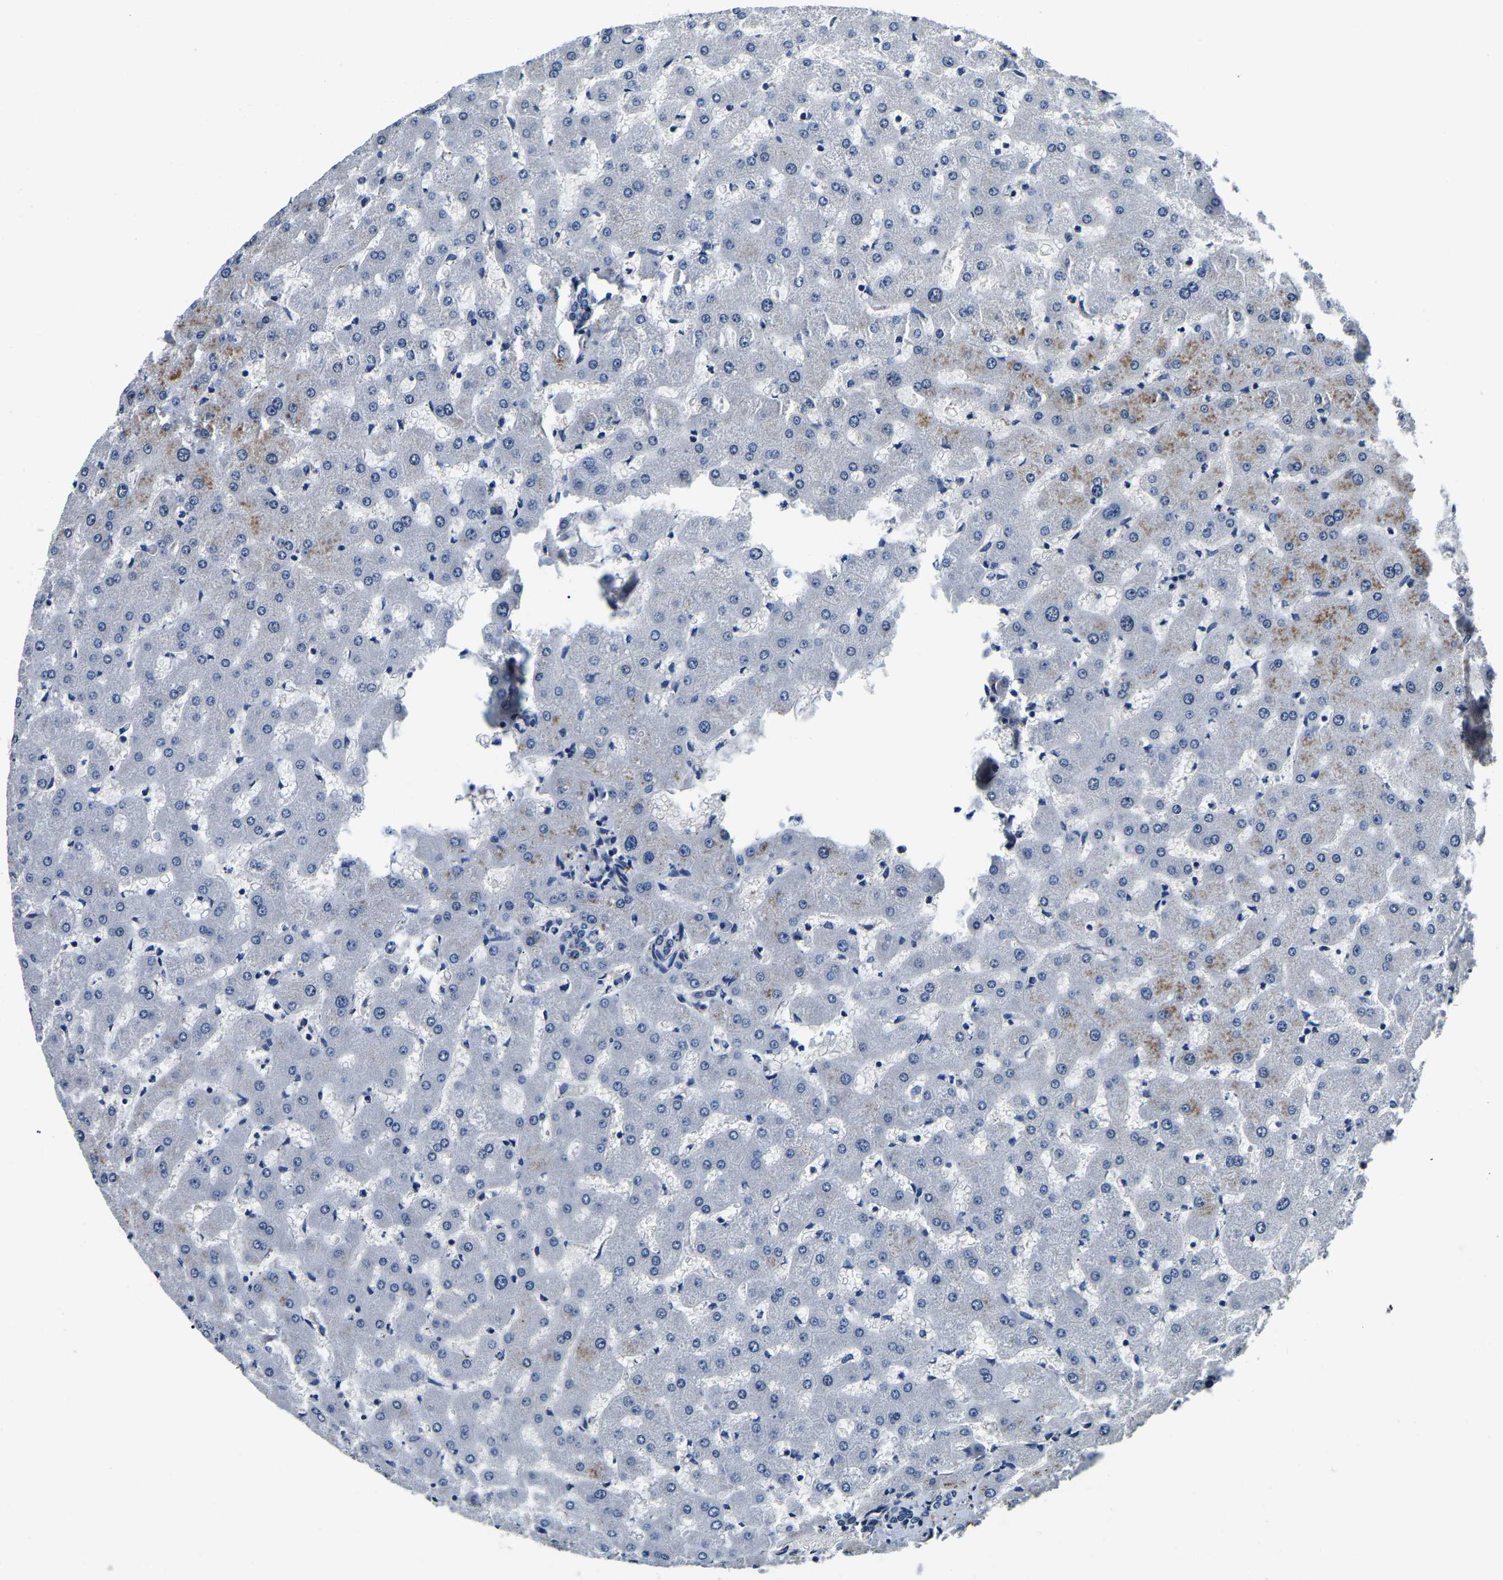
{"staining": {"intensity": "negative", "quantity": "none", "location": "none"}, "tissue": "liver", "cell_type": "Cholangiocytes", "image_type": "normal", "snomed": [{"axis": "morphology", "description": "Normal tissue, NOS"}, {"axis": "topography", "description": "Liver"}], "caption": "High magnification brightfield microscopy of normal liver stained with DAB (3,3'-diaminobenzidine) (brown) and counterstained with hematoxylin (blue): cholangiocytes show no significant positivity. The staining was performed using DAB (3,3'-diaminobenzidine) to visualize the protein expression in brown, while the nuclei were stained in blue with hematoxylin (Magnification: 20x).", "gene": "SH3GLB1", "patient": {"sex": "female", "age": 63}}